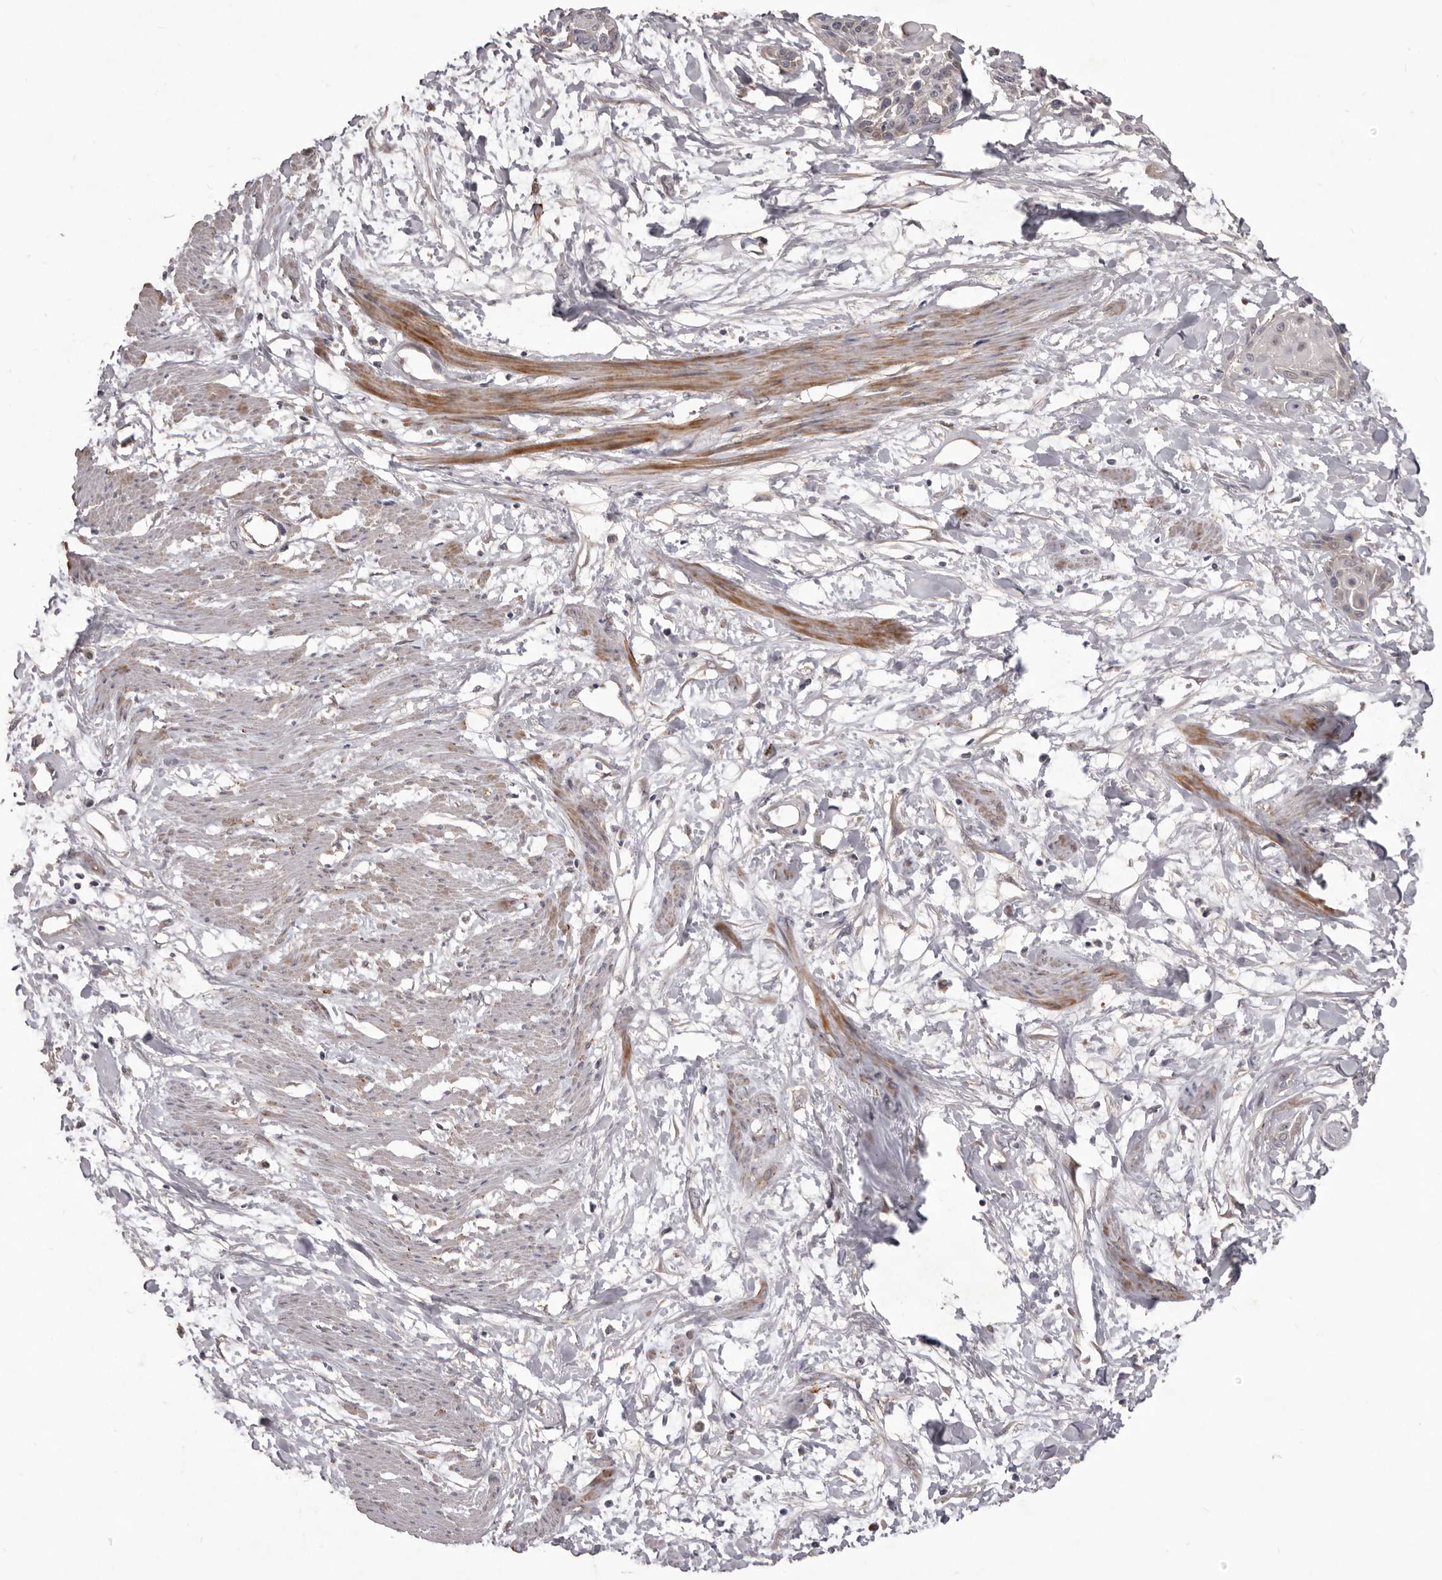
{"staining": {"intensity": "negative", "quantity": "none", "location": "none"}, "tissue": "cervical cancer", "cell_type": "Tumor cells", "image_type": "cancer", "snomed": [{"axis": "morphology", "description": "Squamous cell carcinoma, NOS"}, {"axis": "topography", "description": "Cervix"}], "caption": "A micrograph of human squamous cell carcinoma (cervical) is negative for staining in tumor cells.", "gene": "HBS1L", "patient": {"sex": "female", "age": 57}}